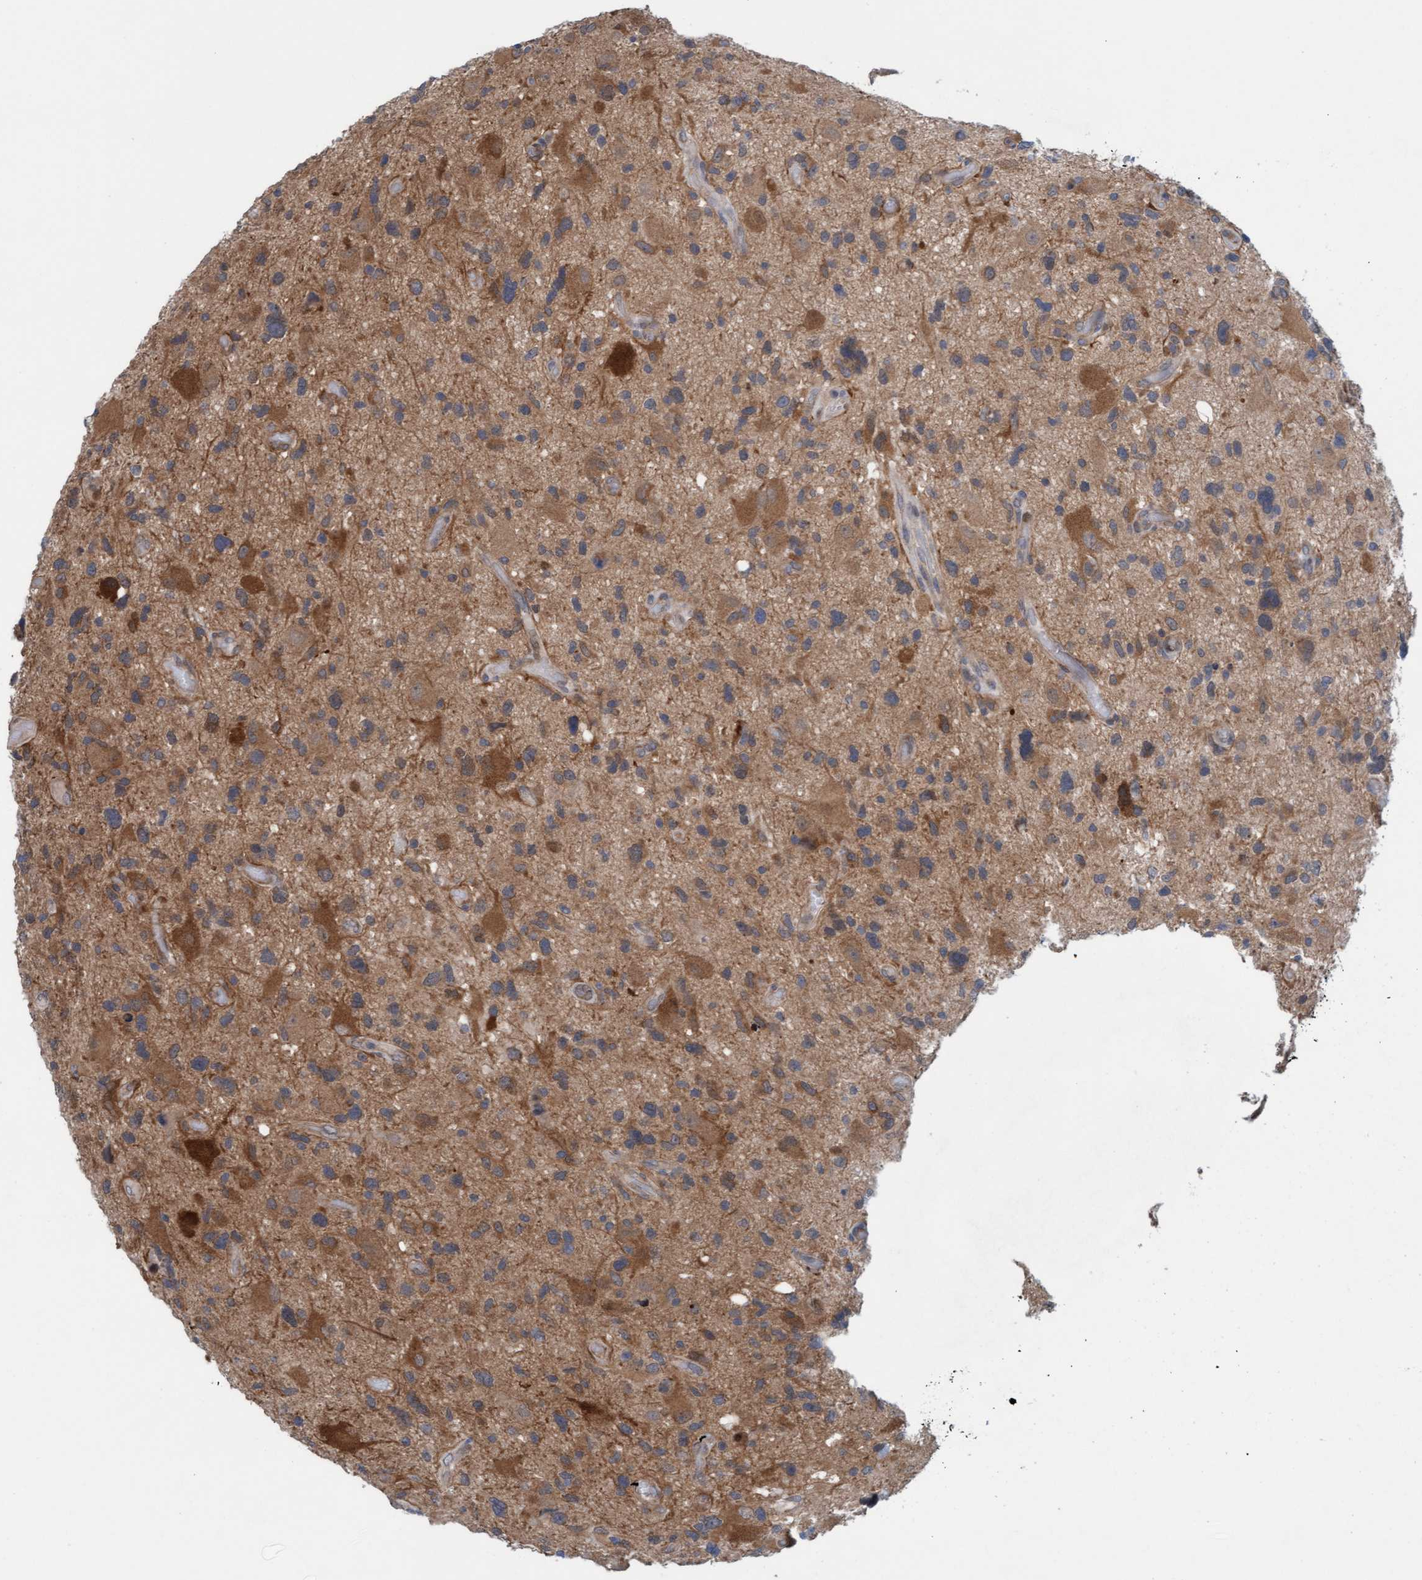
{"staining": {"intensity": "weak", "quantity": ">75%", "location": "cytoplasmic/membranous"}, "tissue": "glioma", "cell_type": "Tumor cells", "image_type": "cancer", "snomed": [{"axis": "morphology", "description": "Glioma, malignant, High grade"}, {"axis": "topography", "description": "Brain"}], "caption": "Tumor cells reveal low levels of weak cytoplasmic/membranous expression in approximately >75% of cells in glioma.", "gene": "KLHL25", "patient": {"sex": "male", "age": 33}}